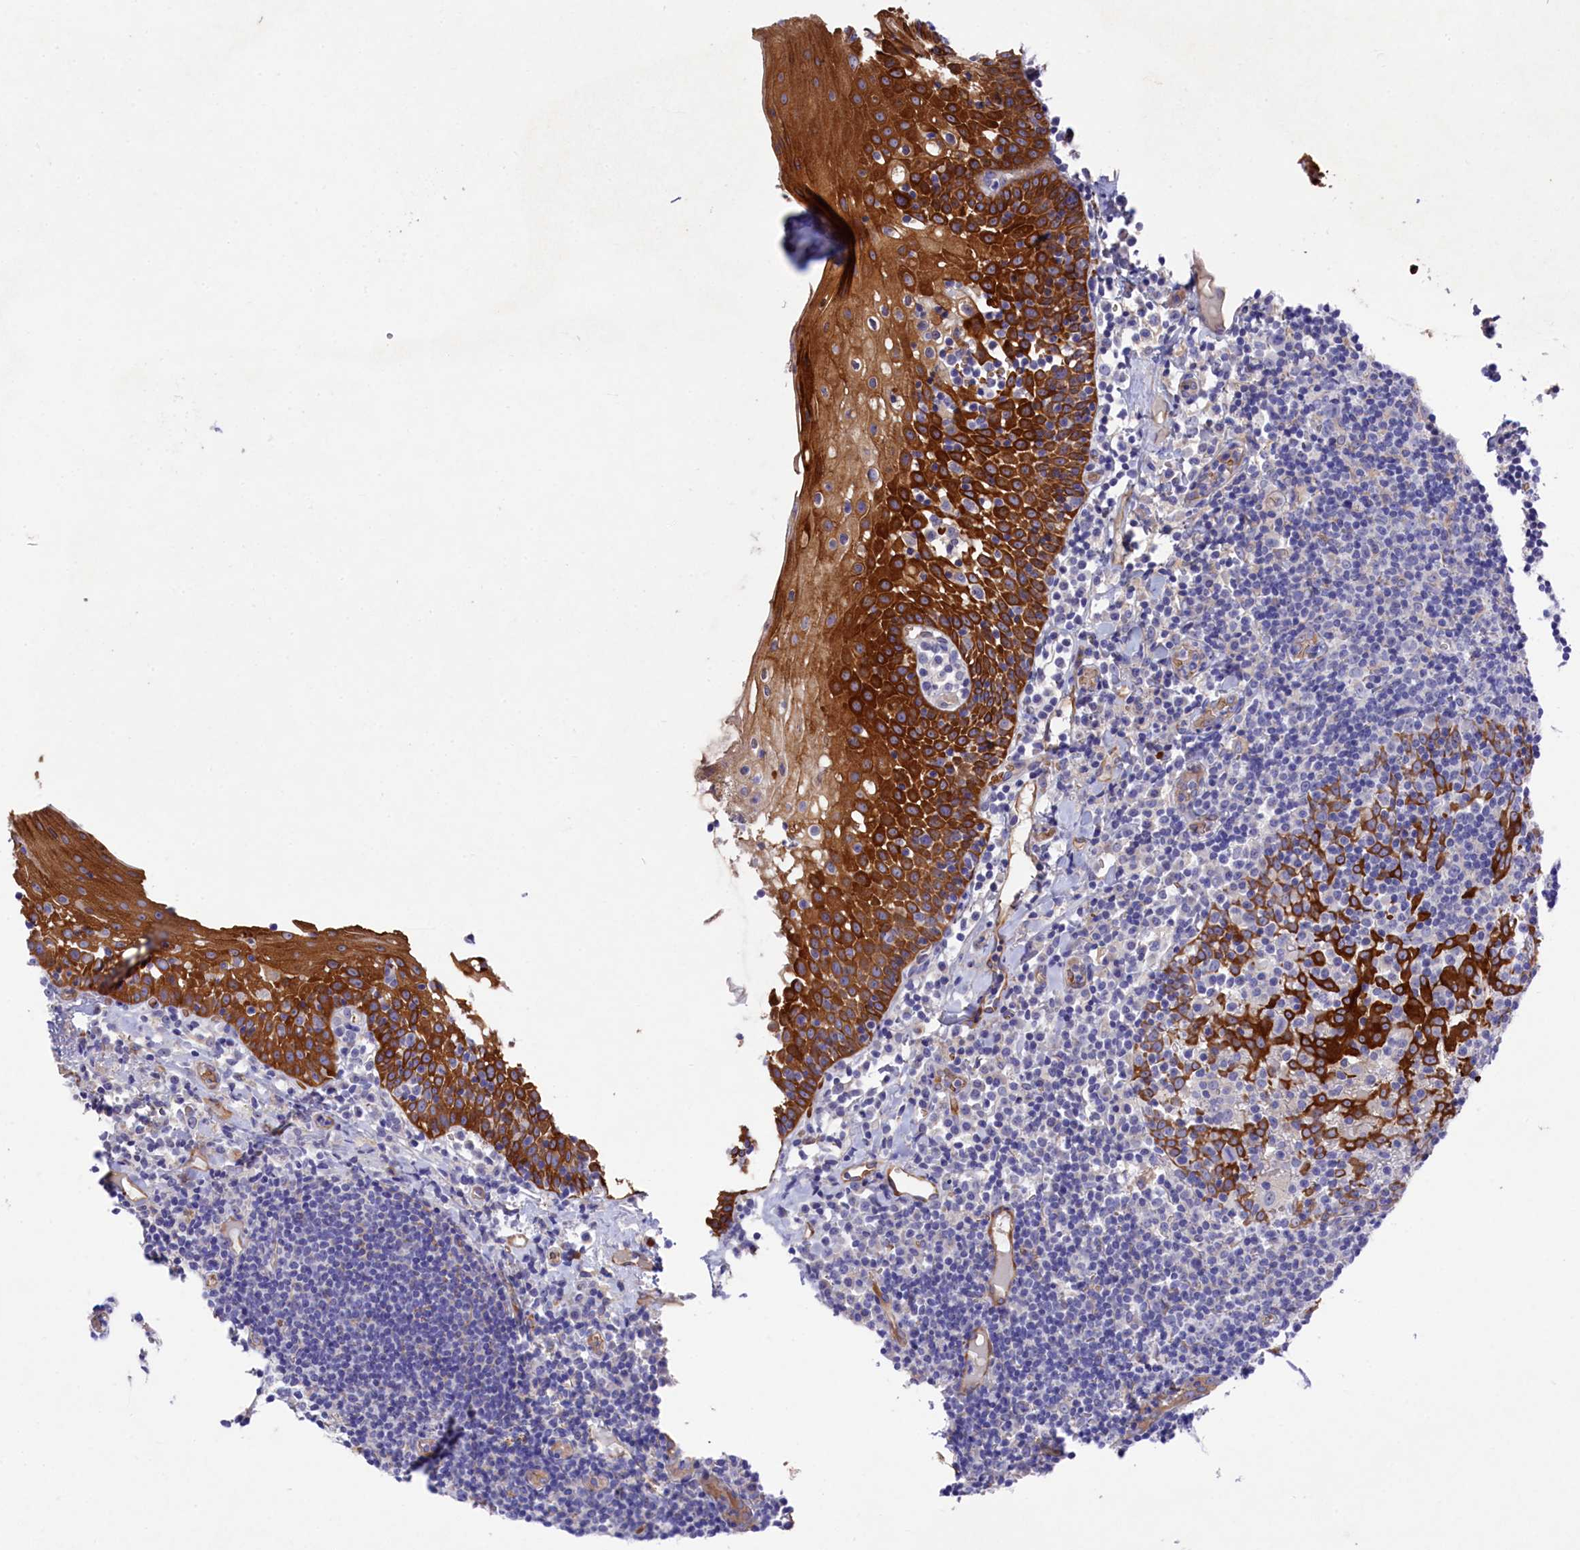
{"staining": {"intensity": "strong", "quantity": "25%-75%", "location": "cytoplasmic/membranous"}, "tissue": "oral mucosa", "cell_type": "Squamous epithelial cells", "image_type": "normal", "snomed": [{"axis": "morphology", "description": "Normal tissue, NOS"}, {"axis": "topography", "description": "Oral tissue"}], "caption": "High-power microscopy captured an IHC image of normal oral mucosa, revealing strong cytoplasmic/membranous staining in approximately 25%-75% of squamous epithelial cells.", "gene": "LHFPL4", "patient": {"sex": "female", "age": 69}}